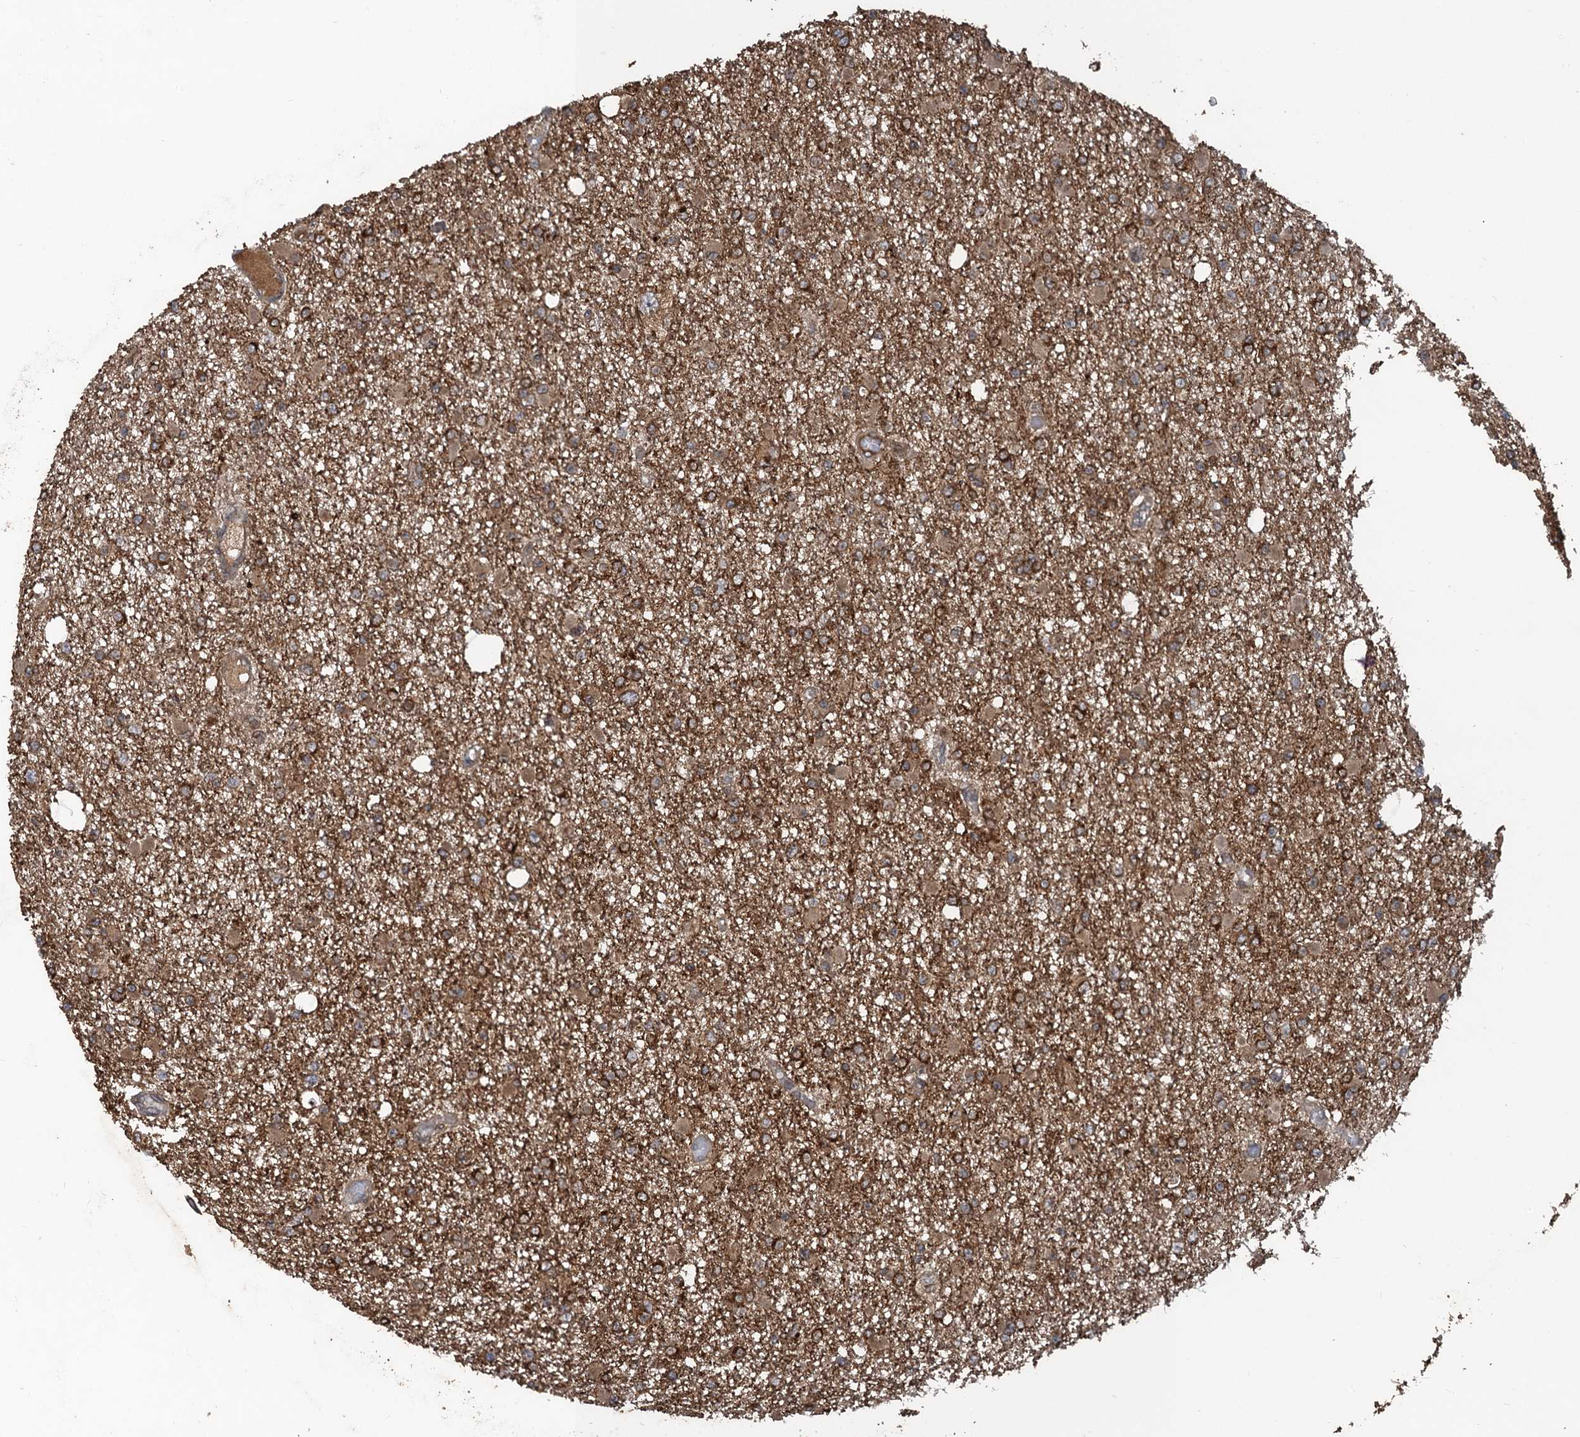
{"staining": {"intensity": "moderate", "quantity": ">75%", "location": "cytoplasmic/membranous"}, "tissue": "glioma", "cell_type": "Tumor cells", "image_type": "cancer", "snomed": [{"axis": "morphology", "description": "Glioma, malignant, Low grade"}, {"axis": "topography", "description": "Brain"}], "caption": "An IHC histopathology image of tumor tissue is shown. Protein staining in brown shows moderate cytoplasmic/membranous positivity in glioma within tumor cells.", "gene": "GLE1", "patient": {"sex": "female", "age": 22}}